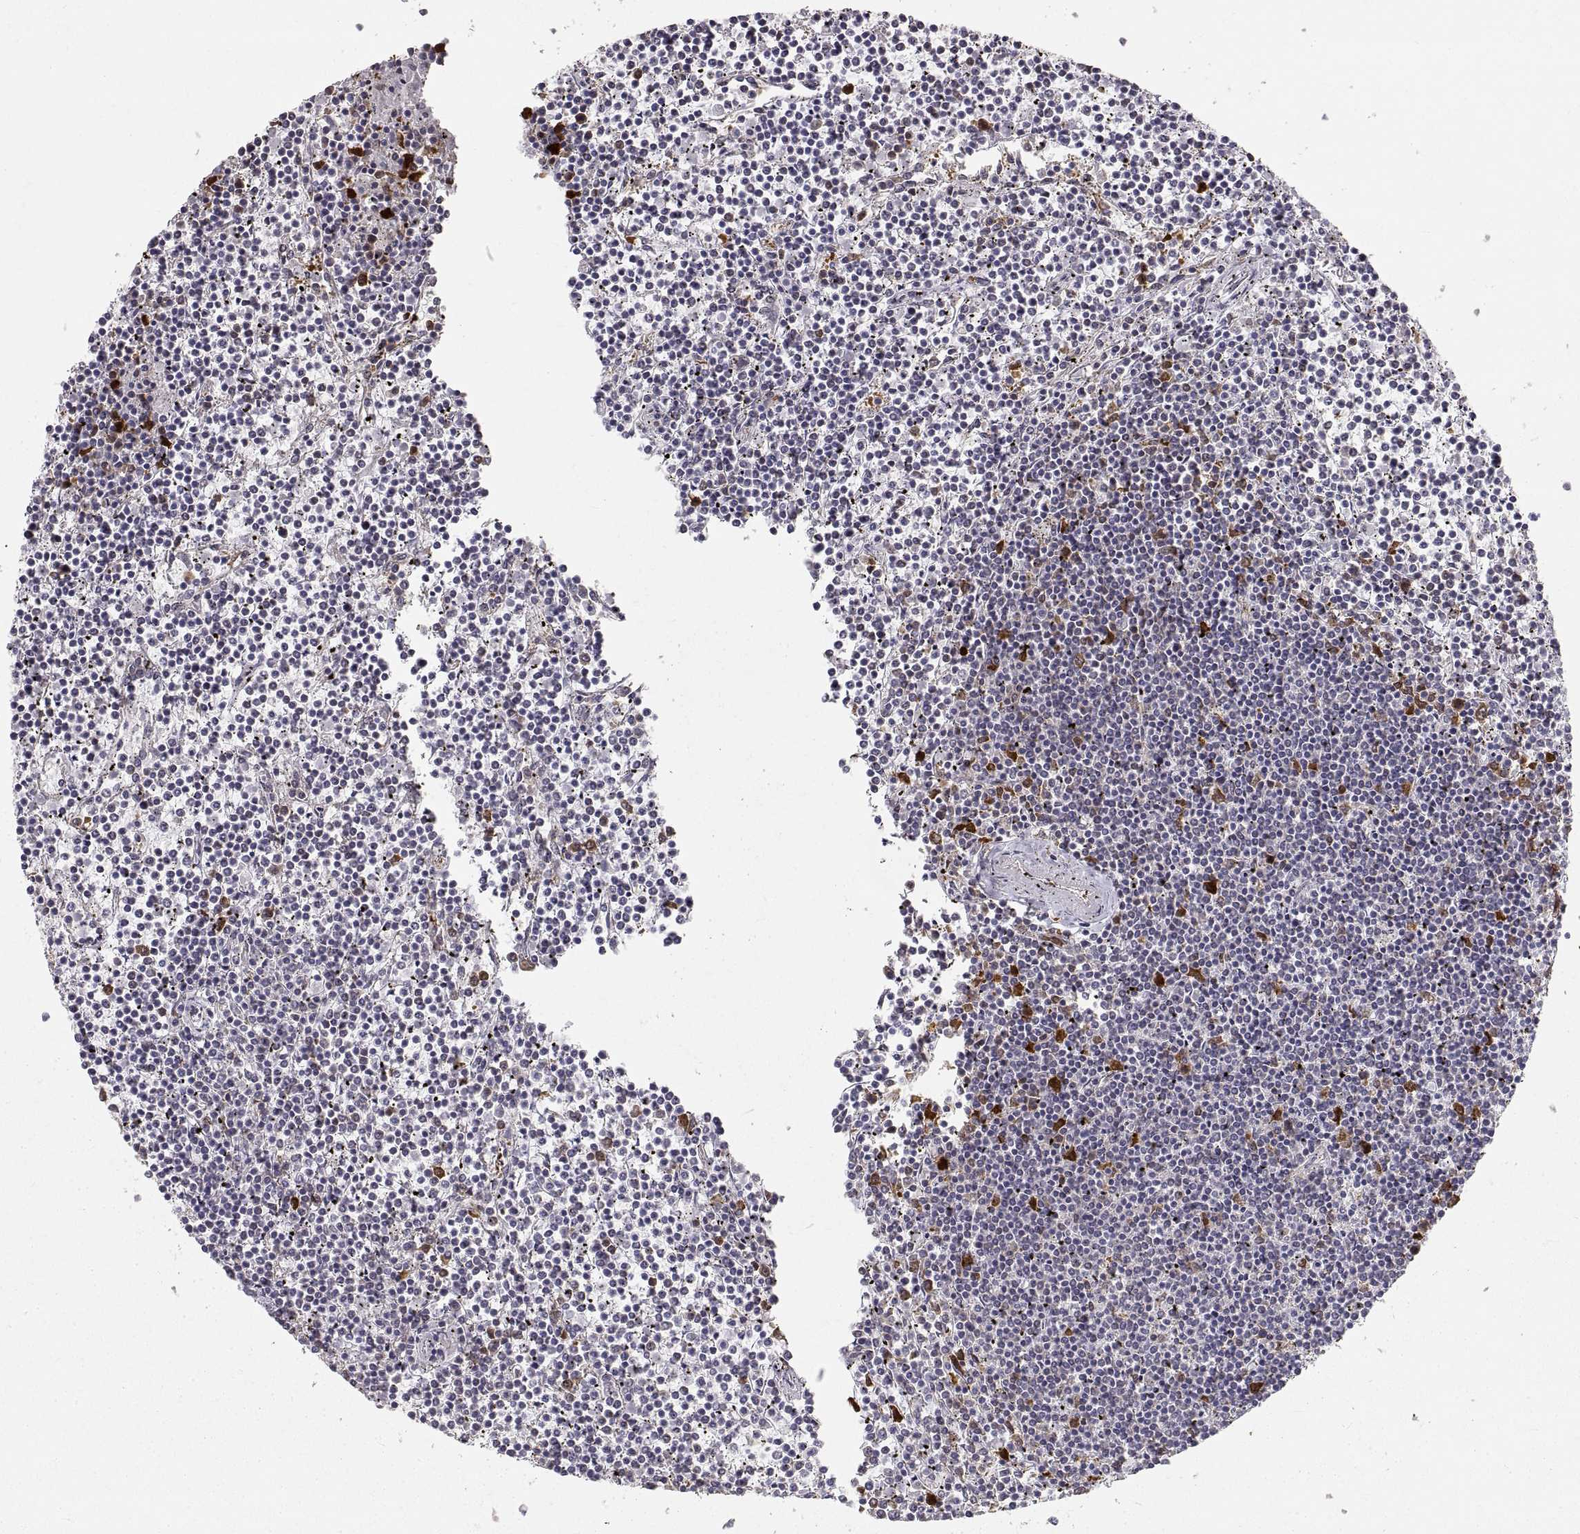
{"staining": {"intensity": "negative", "quantity": "none", "location": "none"}, "tissue": "lymphoma", "cell_type": "Tumor cells", "image_type": "cancer", "snomed": [{"axis": "morphology", "description": "Malignant lymphoma, non-Hodgkin's type, Low grade"}, {"axis": "topography", "description": "Spleen"}], "caption": "This is an immunohistochemistry image of human lymphoma. There is no staining in tumor cells.", "gene": "HSP90AB1", "patient": {"sex": "female", "age": 19}}